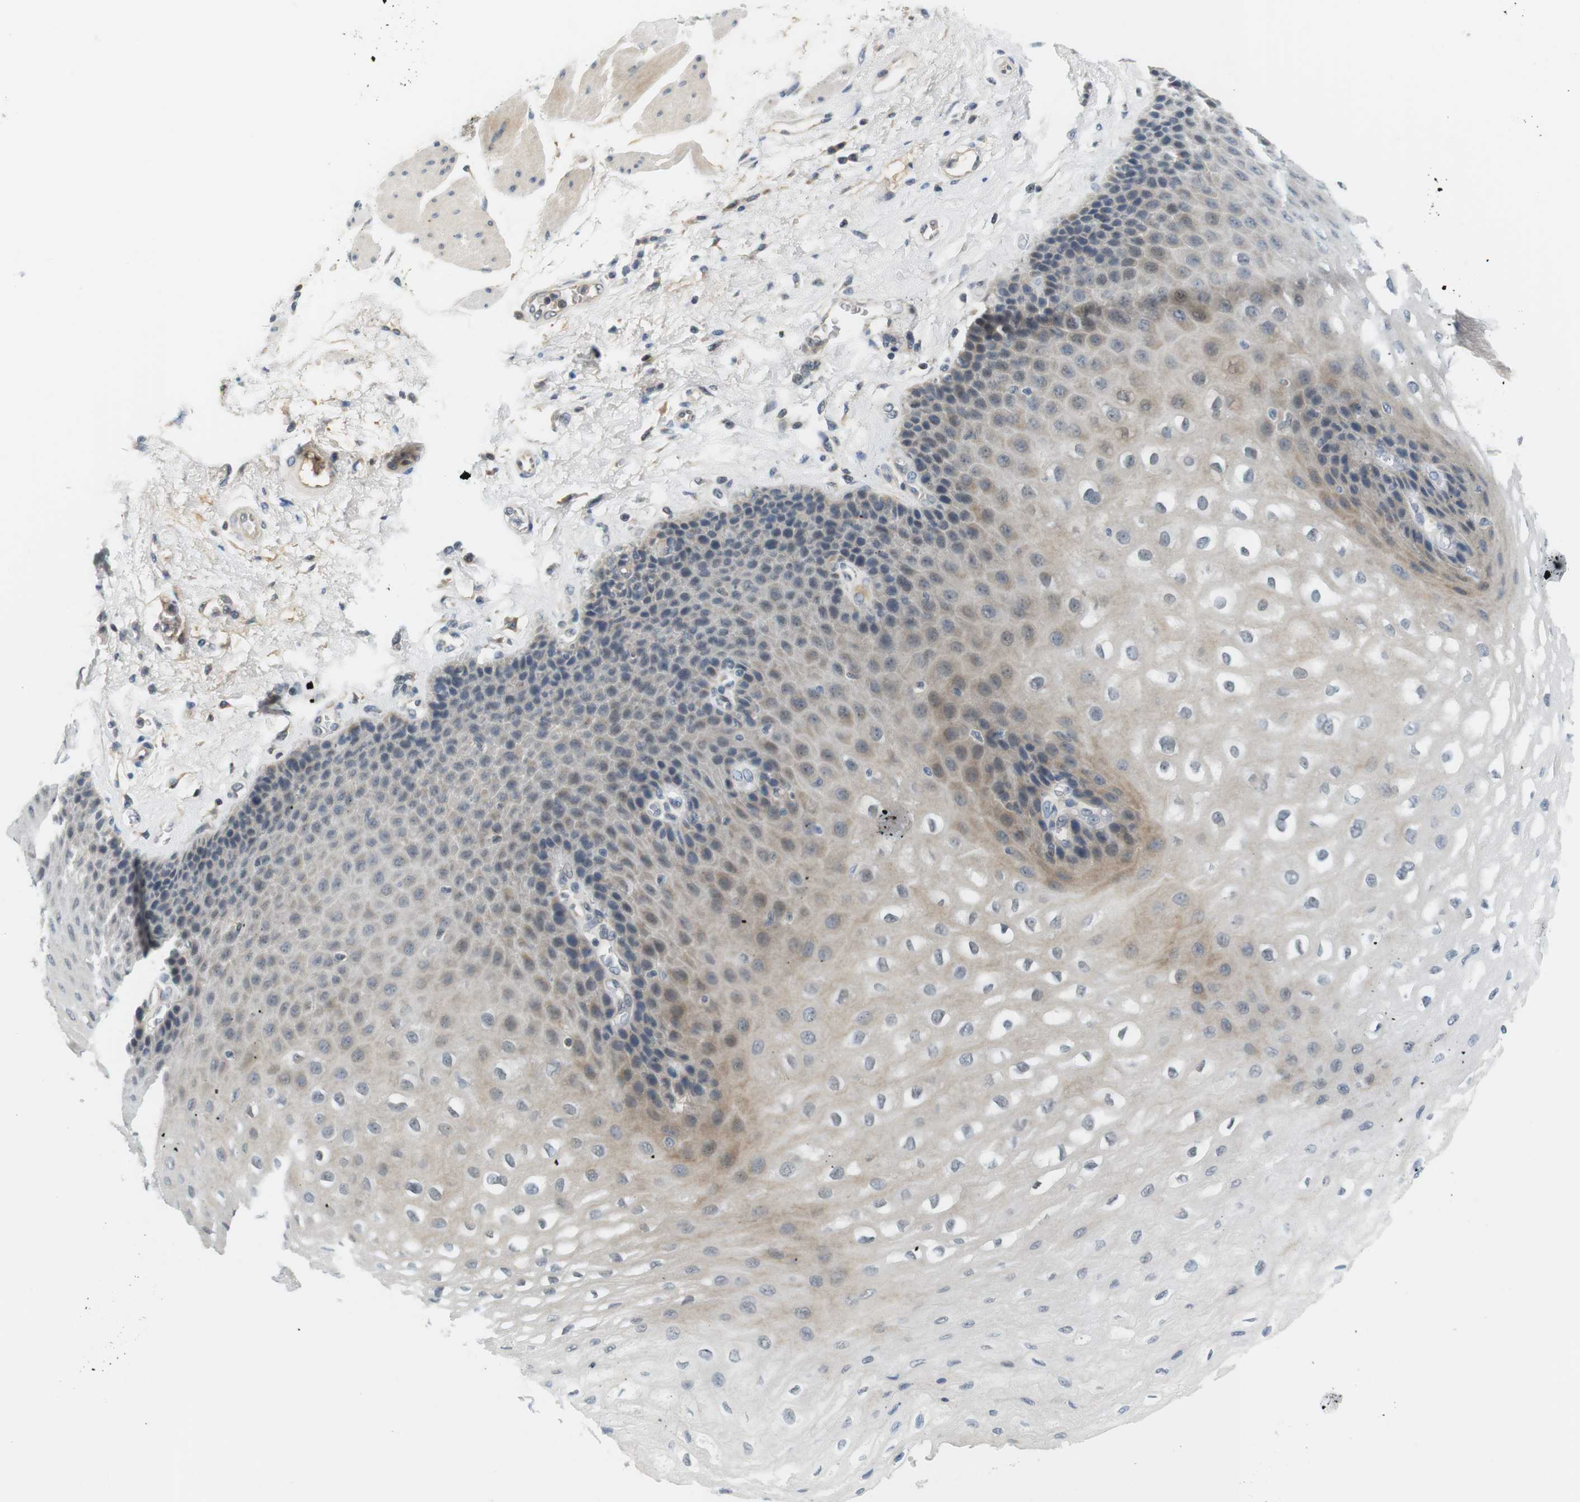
{"staining": {"intensity": "weak", "quantity": "25%-75%", "location": "cytoplasmic/membranous"}, "tissue": "esophagus", "cell_type": "Squamous epithelial cells", "image_type": "normal", "snomed": [{"axis": "morphology", "description": "Normal tissue, NOS"}, {"axis": "topography", "description": "Esophagus"}], "caption": "Esophagus stained with immunohistochemistry (IHC) reveals weak cytoplasmic/membranous staining in approximately 25%-75% of squamous epithelial cells. Using DAB (3,3'-diaminobenzidine) (brown) and hematoxylin (blue) stains, captured at high magnification using brightfield microscopy.", "gene": "WNT7A", "patient": {"sex": "female", "age": 72}}